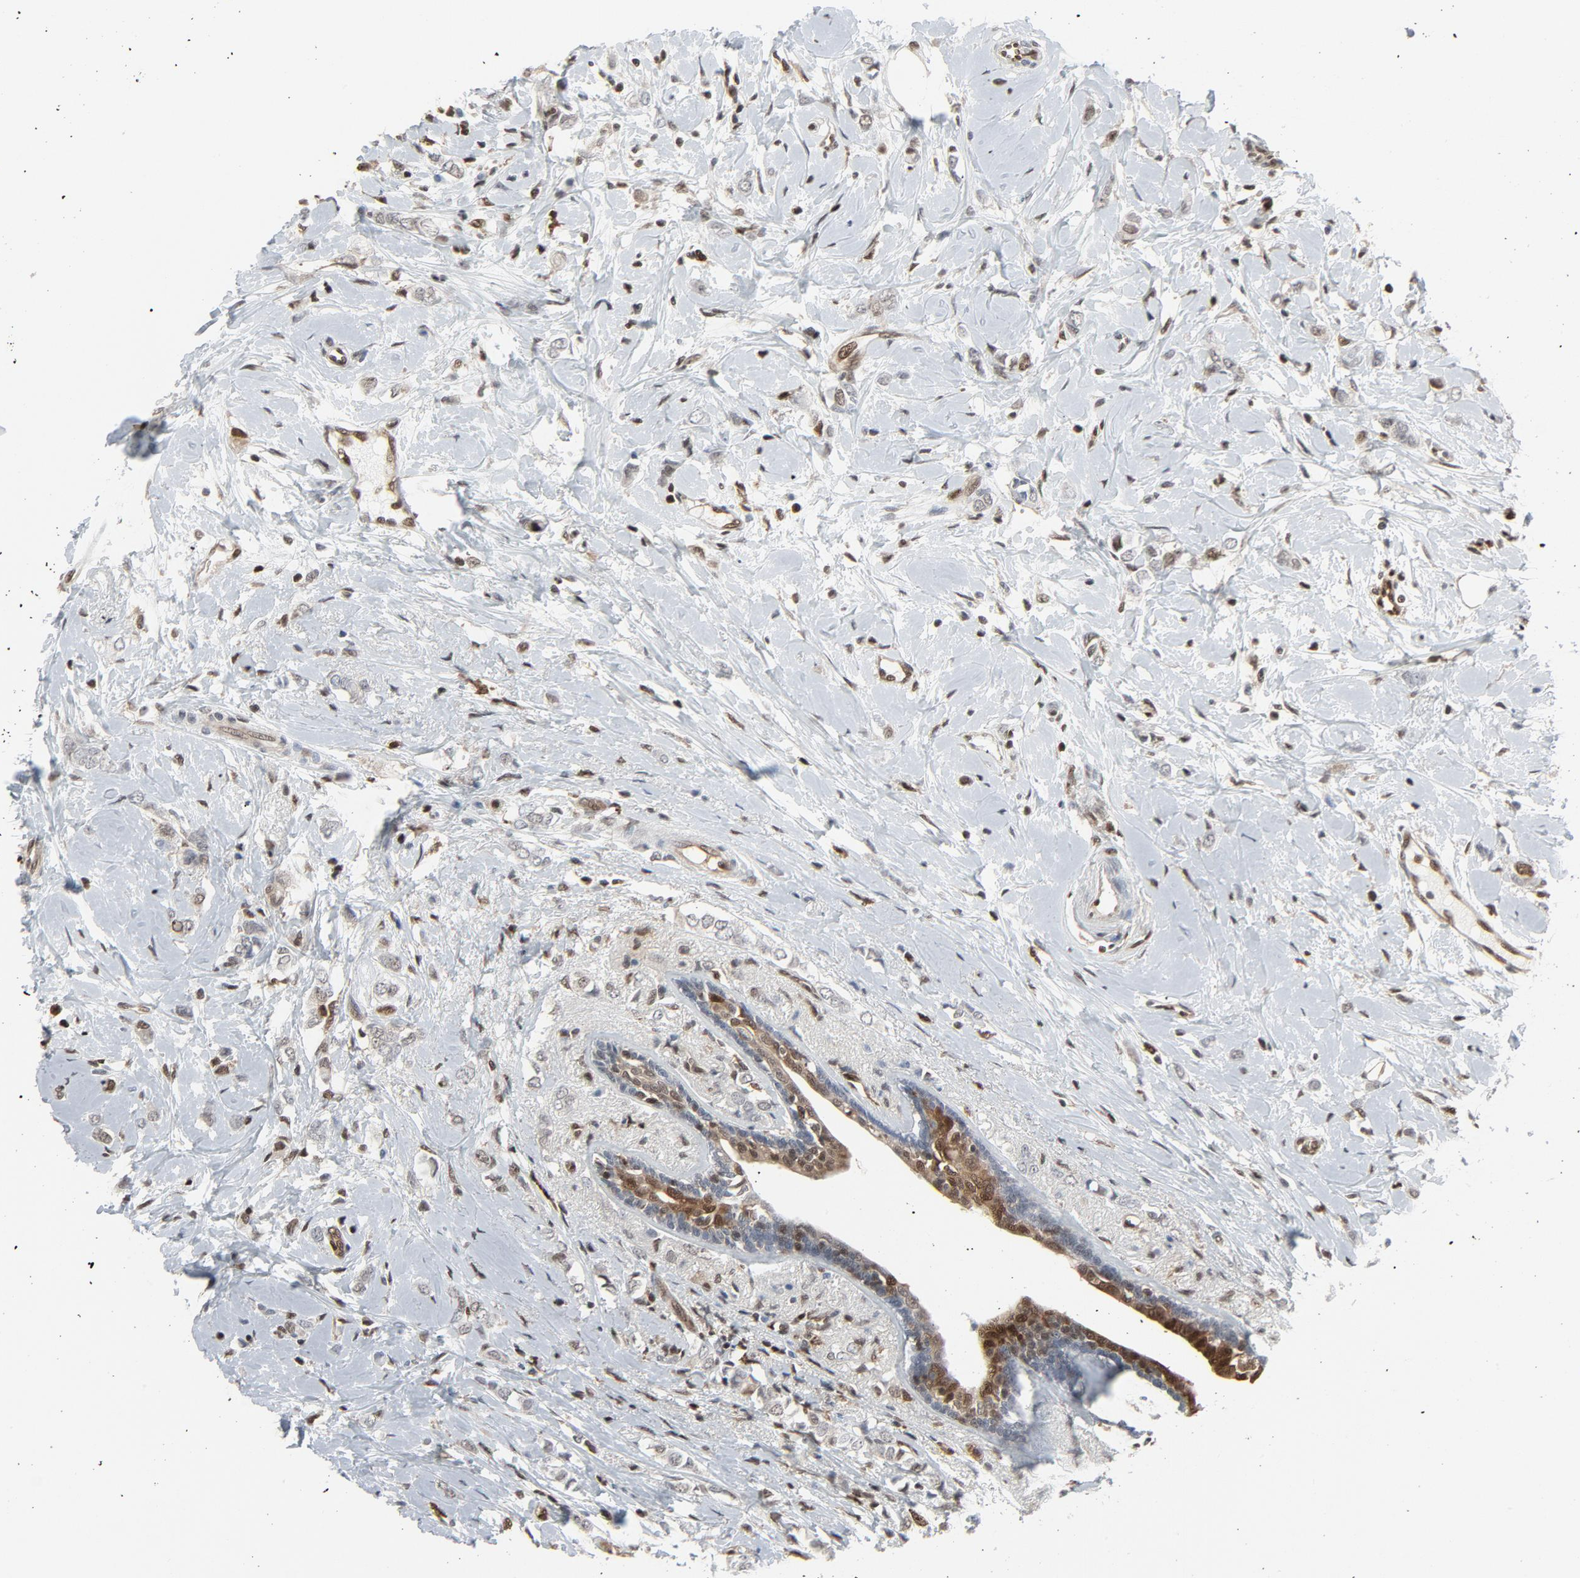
{"staining": {"intensity": "weak", "quantity": "25%-75%", "location": "cytoplasmic/membranous,nuclear"}, "tissue": "breast cancer", "cell_type": "Tumor cells", "image_type": "cancer", "snomed": [{"axis": "morphology", "description": "Normal tissue, NOS"}, {"axis": "morphology", "description": "Lobular carcinoma"}, {"axis": "topography", "description": "Breast"}], "caption": "The image displays a brown stain indicating the presence of a protein in the cytoplasmic/membranous and nuclear of tumor cells in breast lobular carcinoma.", "gene": "STAT5A", "patient": {"sex": "female", "age": 47}}